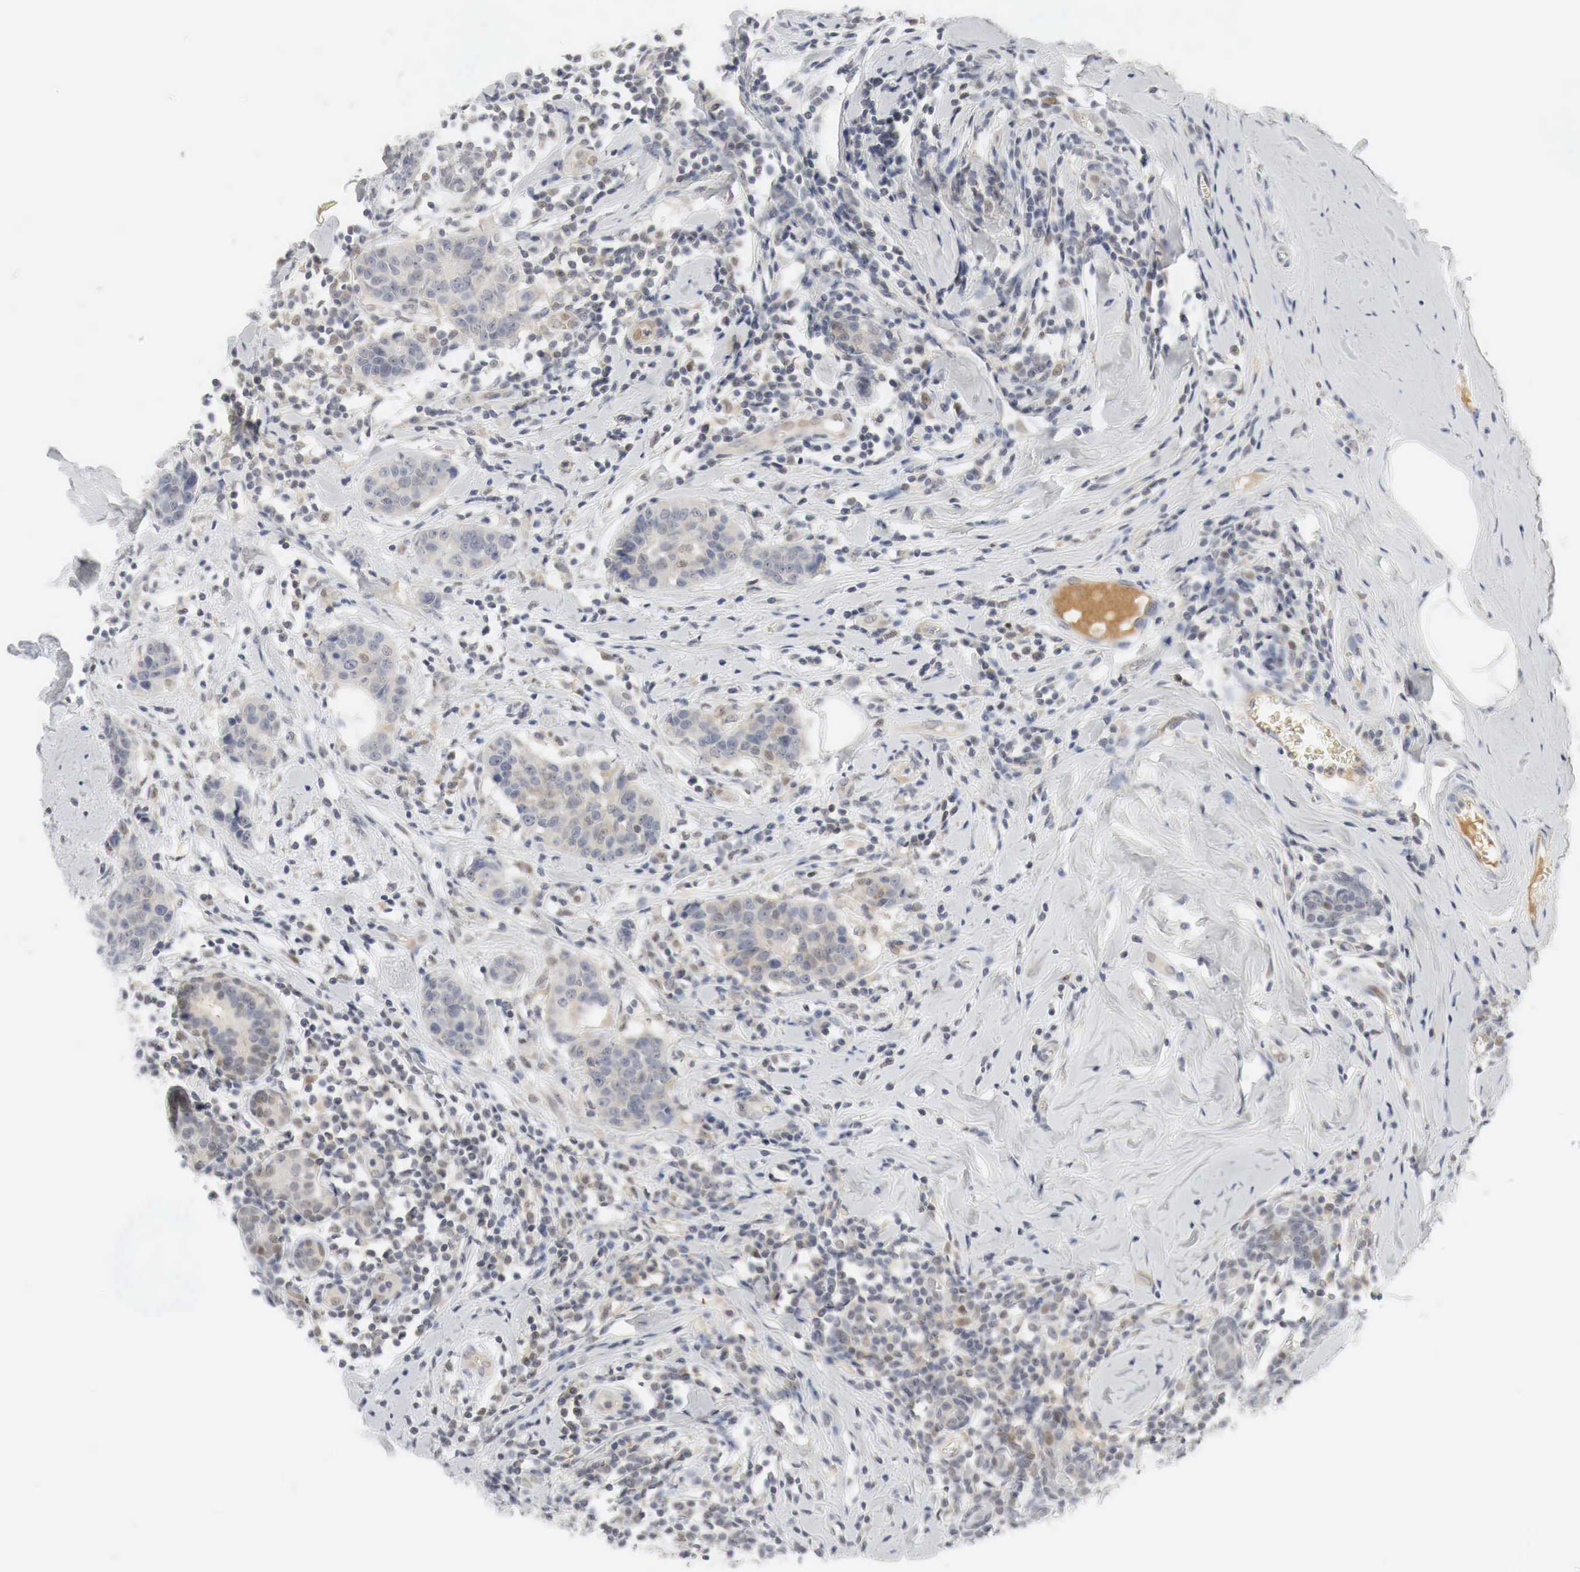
{"staining": {"intensity": "weak", "quantity": "25%-75%", "location": "cytoplasmic/membranous,nuclear"}, "tissue": "breast cancer", "cell_type": "Tumor cells", "image_type": "cancer", "snomed": [{"axis": "morphology", "description": "Duct carcinoma"}, {"axis": "topography", "description": "Breast"}], "caption": "A brown stain labels weak cytoplasmic/membranous and nuclear positivity of a protein in human invasive ductal carcinoma (breast) tumor cells.", "gene": "MYC", "patient": {"sex": "female", "age": 55}}